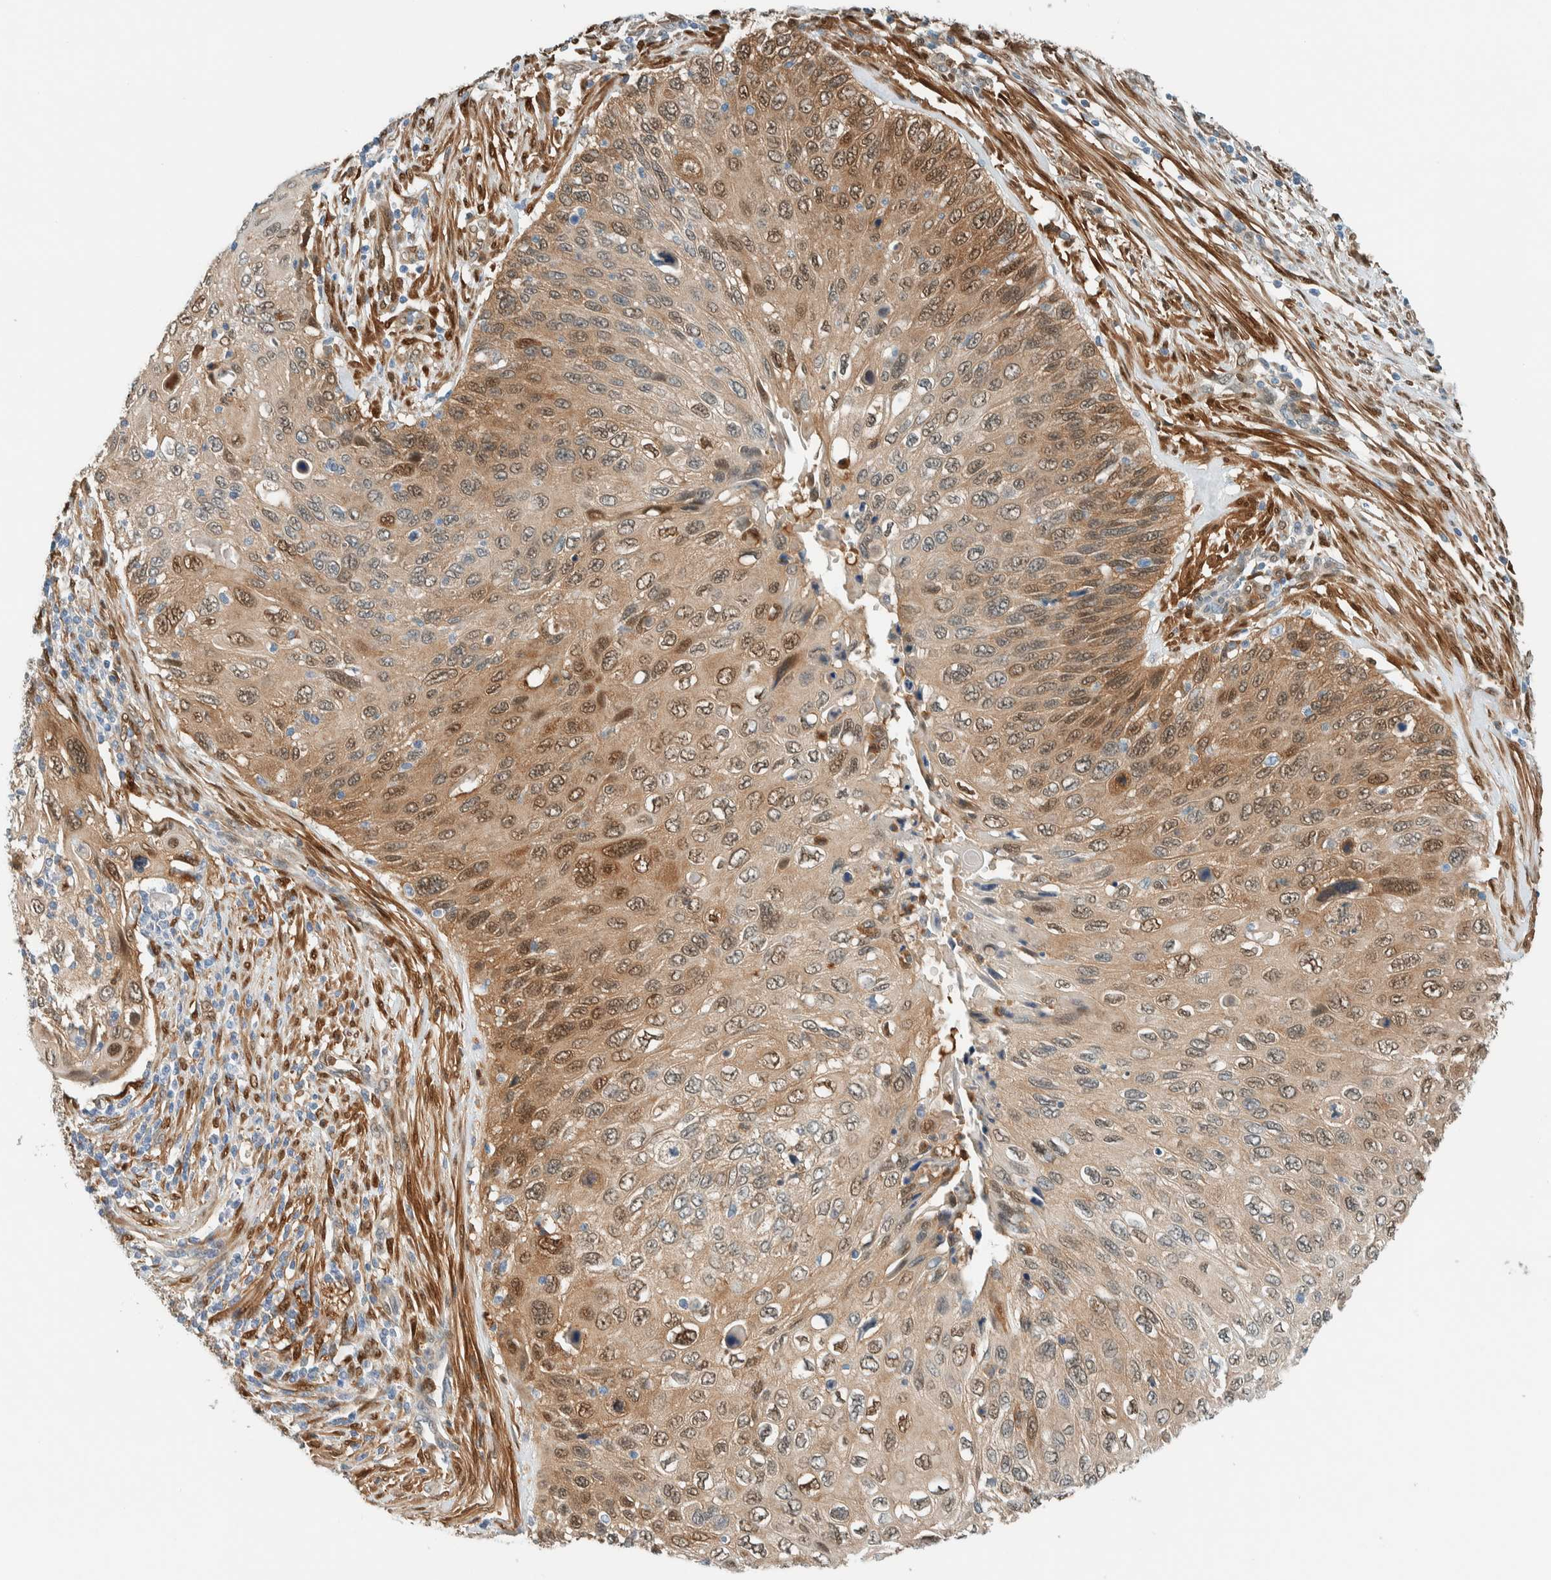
{"staining": {"intensity": "moderate", "quantity": ">75%", "location": "cytoplasmic/membranous,nuclear"}, "tissue": "cervical cancer", "cell_type": "Tumor cells", "image_type": "cancer", "snomed": [{"axis": "morphology", "description": "Squamous cell carcinoma, NOS"}, {"axis": "topography", "description": "Cervix"}], "caption": "Immunohistochemistry histopathology image of neoplastic tissue: human squamous cell carcinoma (cervical) stained using immunohistochemistry (IHC) displays medium levels of moderate protein expression localized specifically in the cytoplasmic/membranous and nuclear of tumor cells, appearing as a cytoplasmic/membranous and nuclear brown color.", "gene": "NXN", "patient": {"sex": "female", "age": 70}}